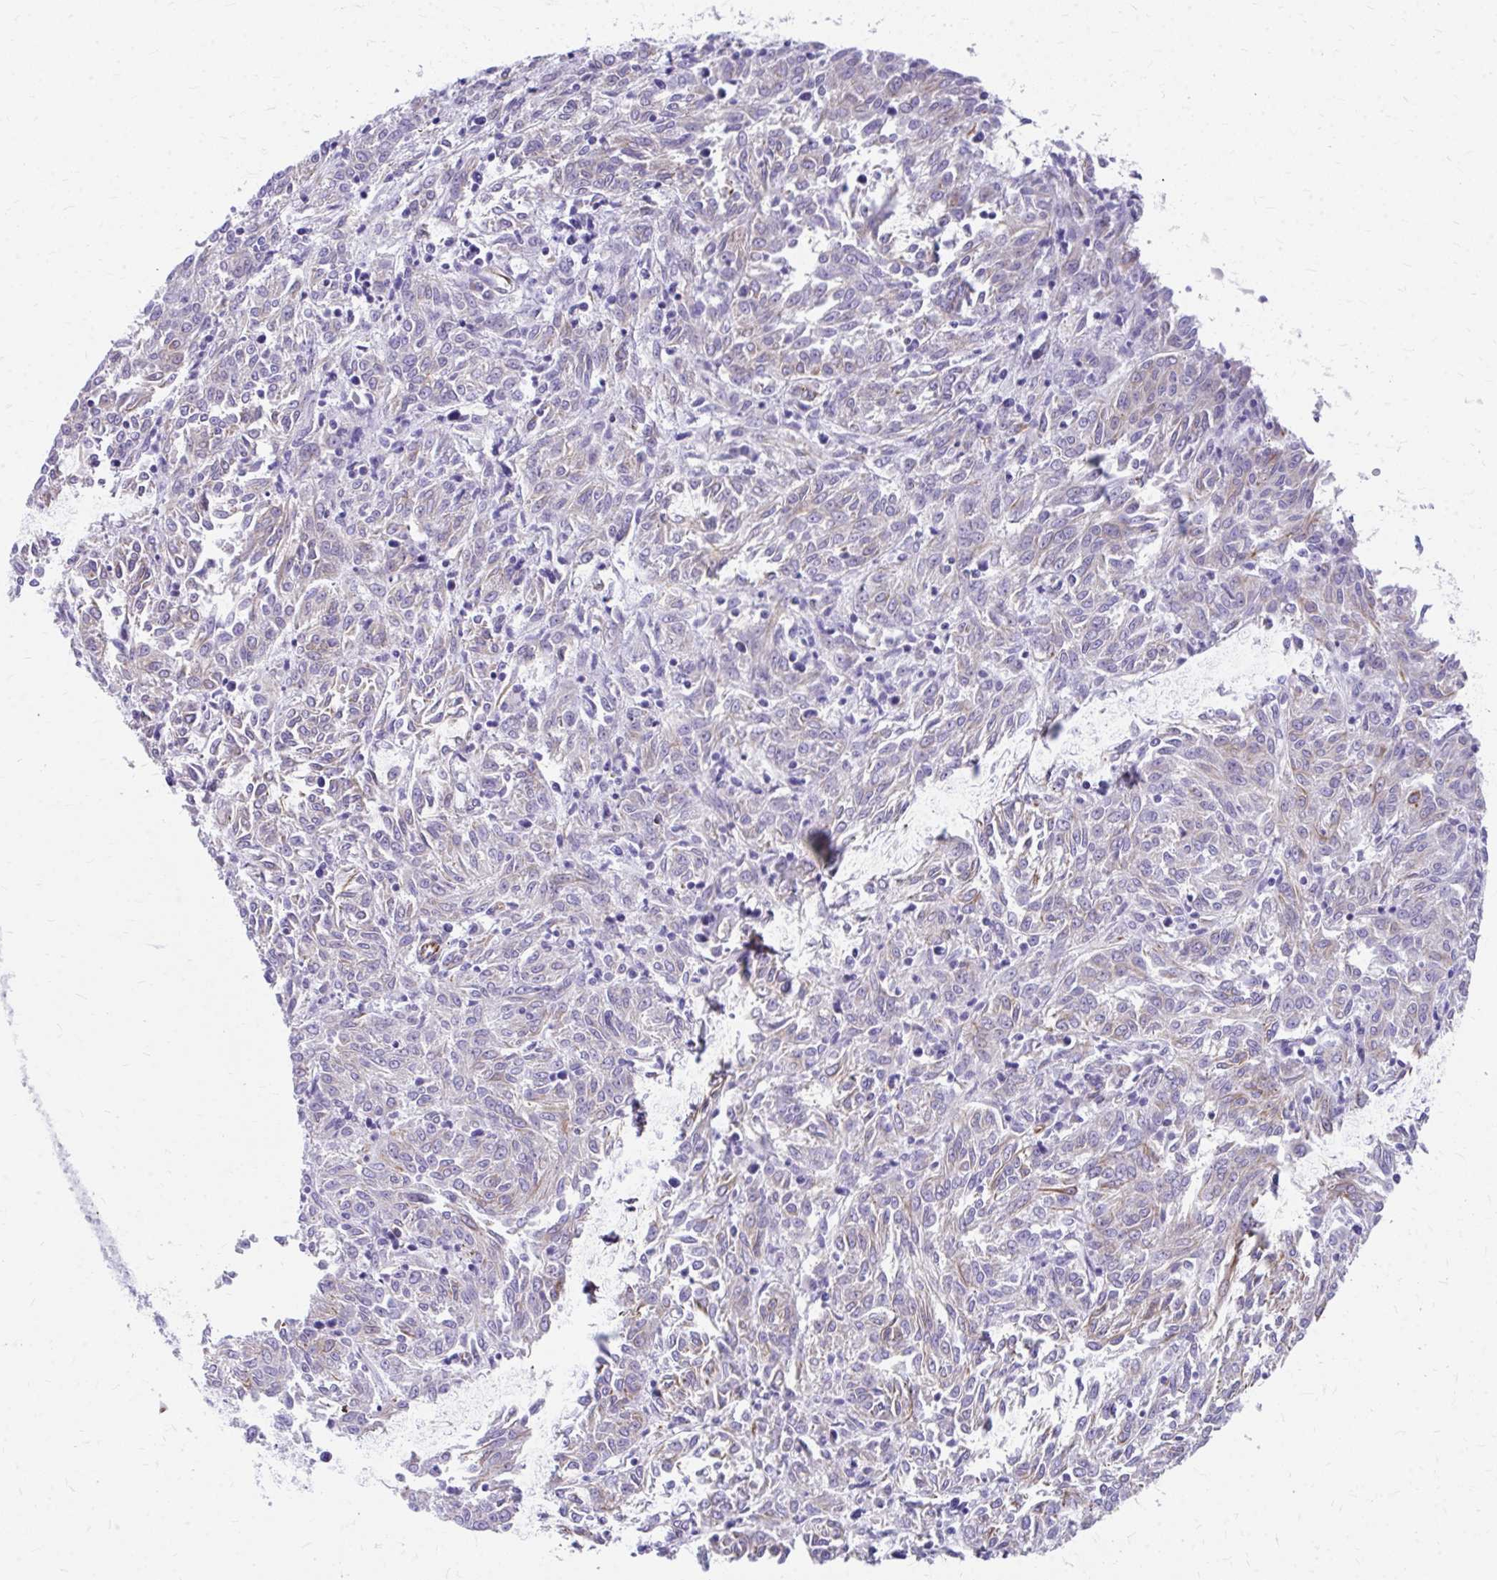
{"staining": {"intensity": "negative", "quantity": "none", "location": "none"}, "tissue": "melanoma", "cell_type": "Tumor cells", "image_type": "cancer", "snomed": [{"axis": "morphology", "description": "Malignant melanoma, NOS"}, {"axis": "topography", "description": "Skin"}], "caption": "A micrograph of malignant melanoma stained for a protein reveals no brown staining in tumor cells.", "gene": "ZNF699", "patient": {"sex": "female", "age": 72}}